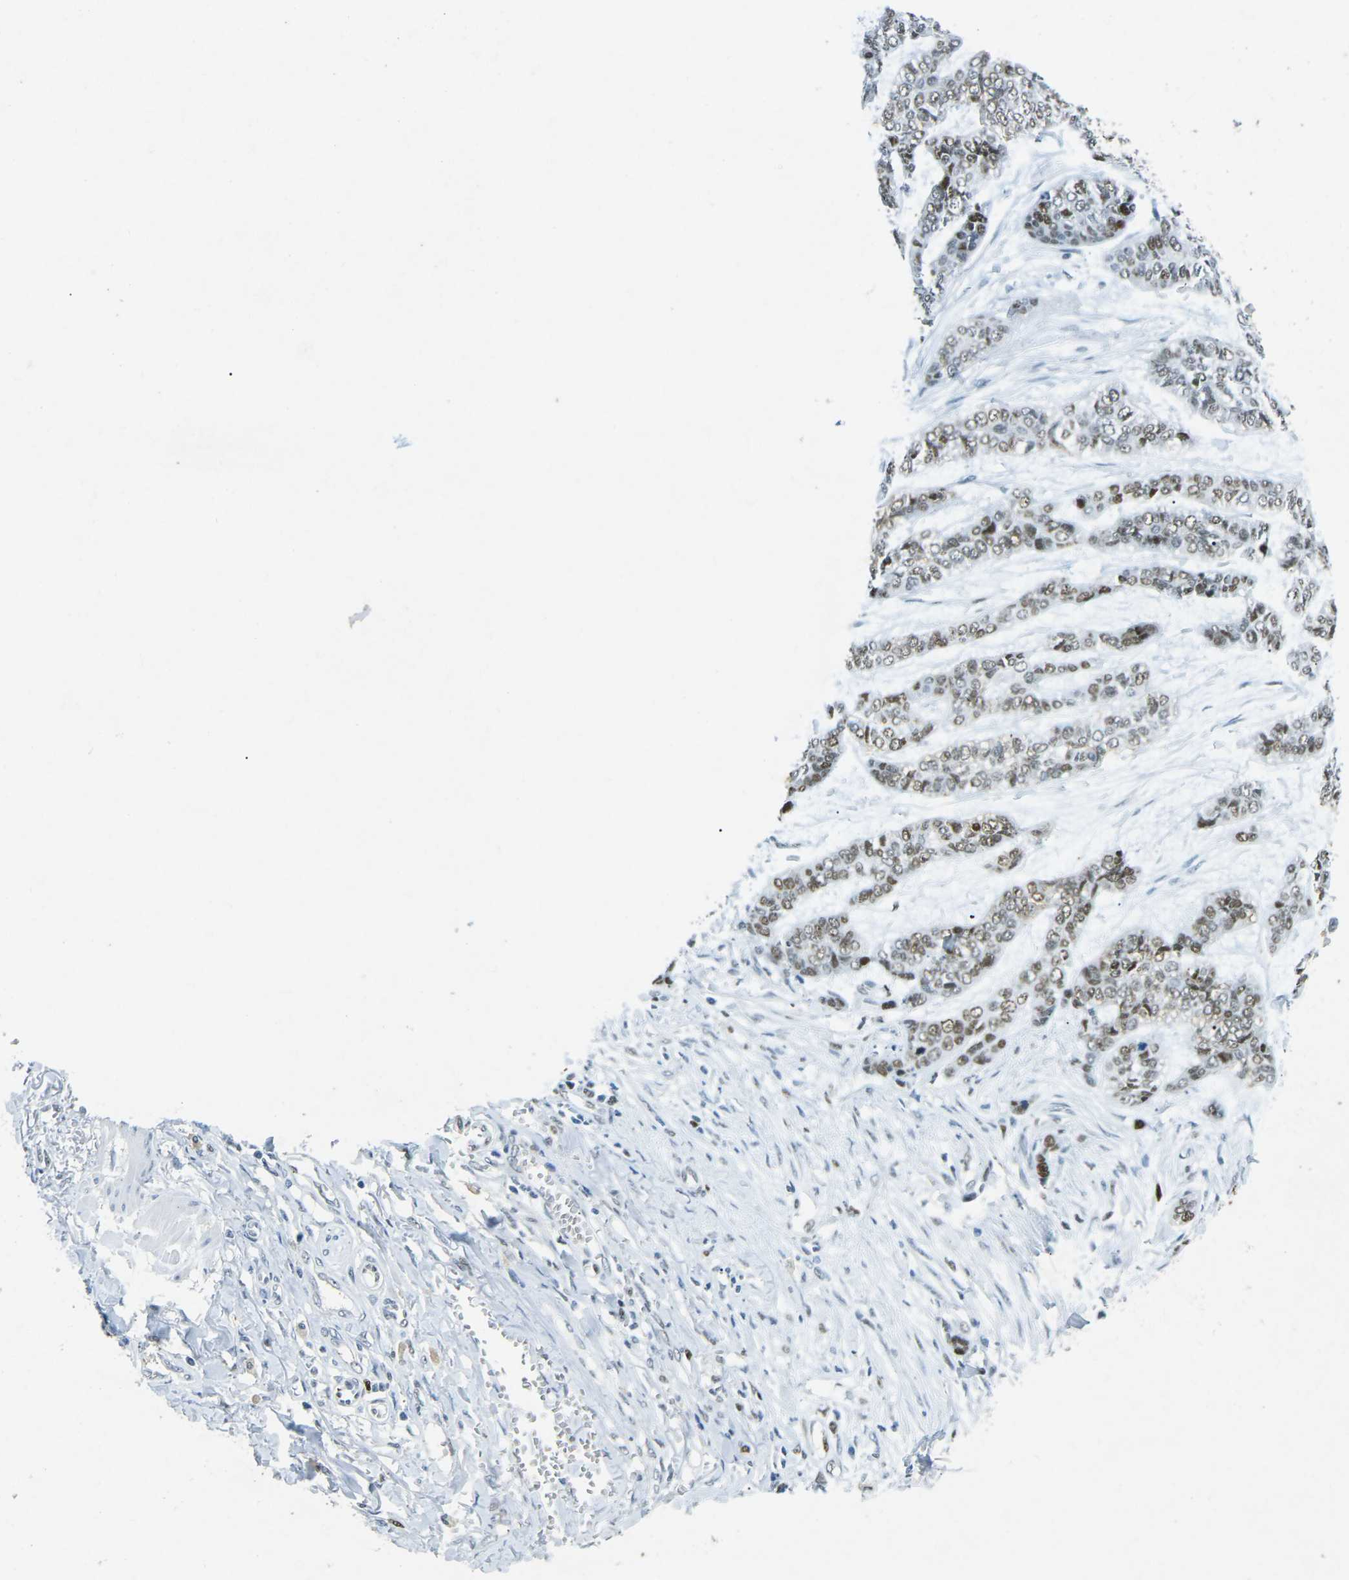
{"staining": {"intensity": "moderate", "quantity": ">75%", "location": "nuclear"}, "tissue": "skin cancer", "cell_type": "Tumor cells", "image_type": "cancer", "snomed": [{"axis": "morphology", "description": "Basal cell carcinoma"}, {"axis": "topography", "description": "Skin"}], "caption": "The immunohistochemical stain labels moderate nuclear staining in tumor cells of skin cancer (basal cell carcinoma) tissue.", "gene": "RB1", "patient": {"sex": "female", "age": 64}}